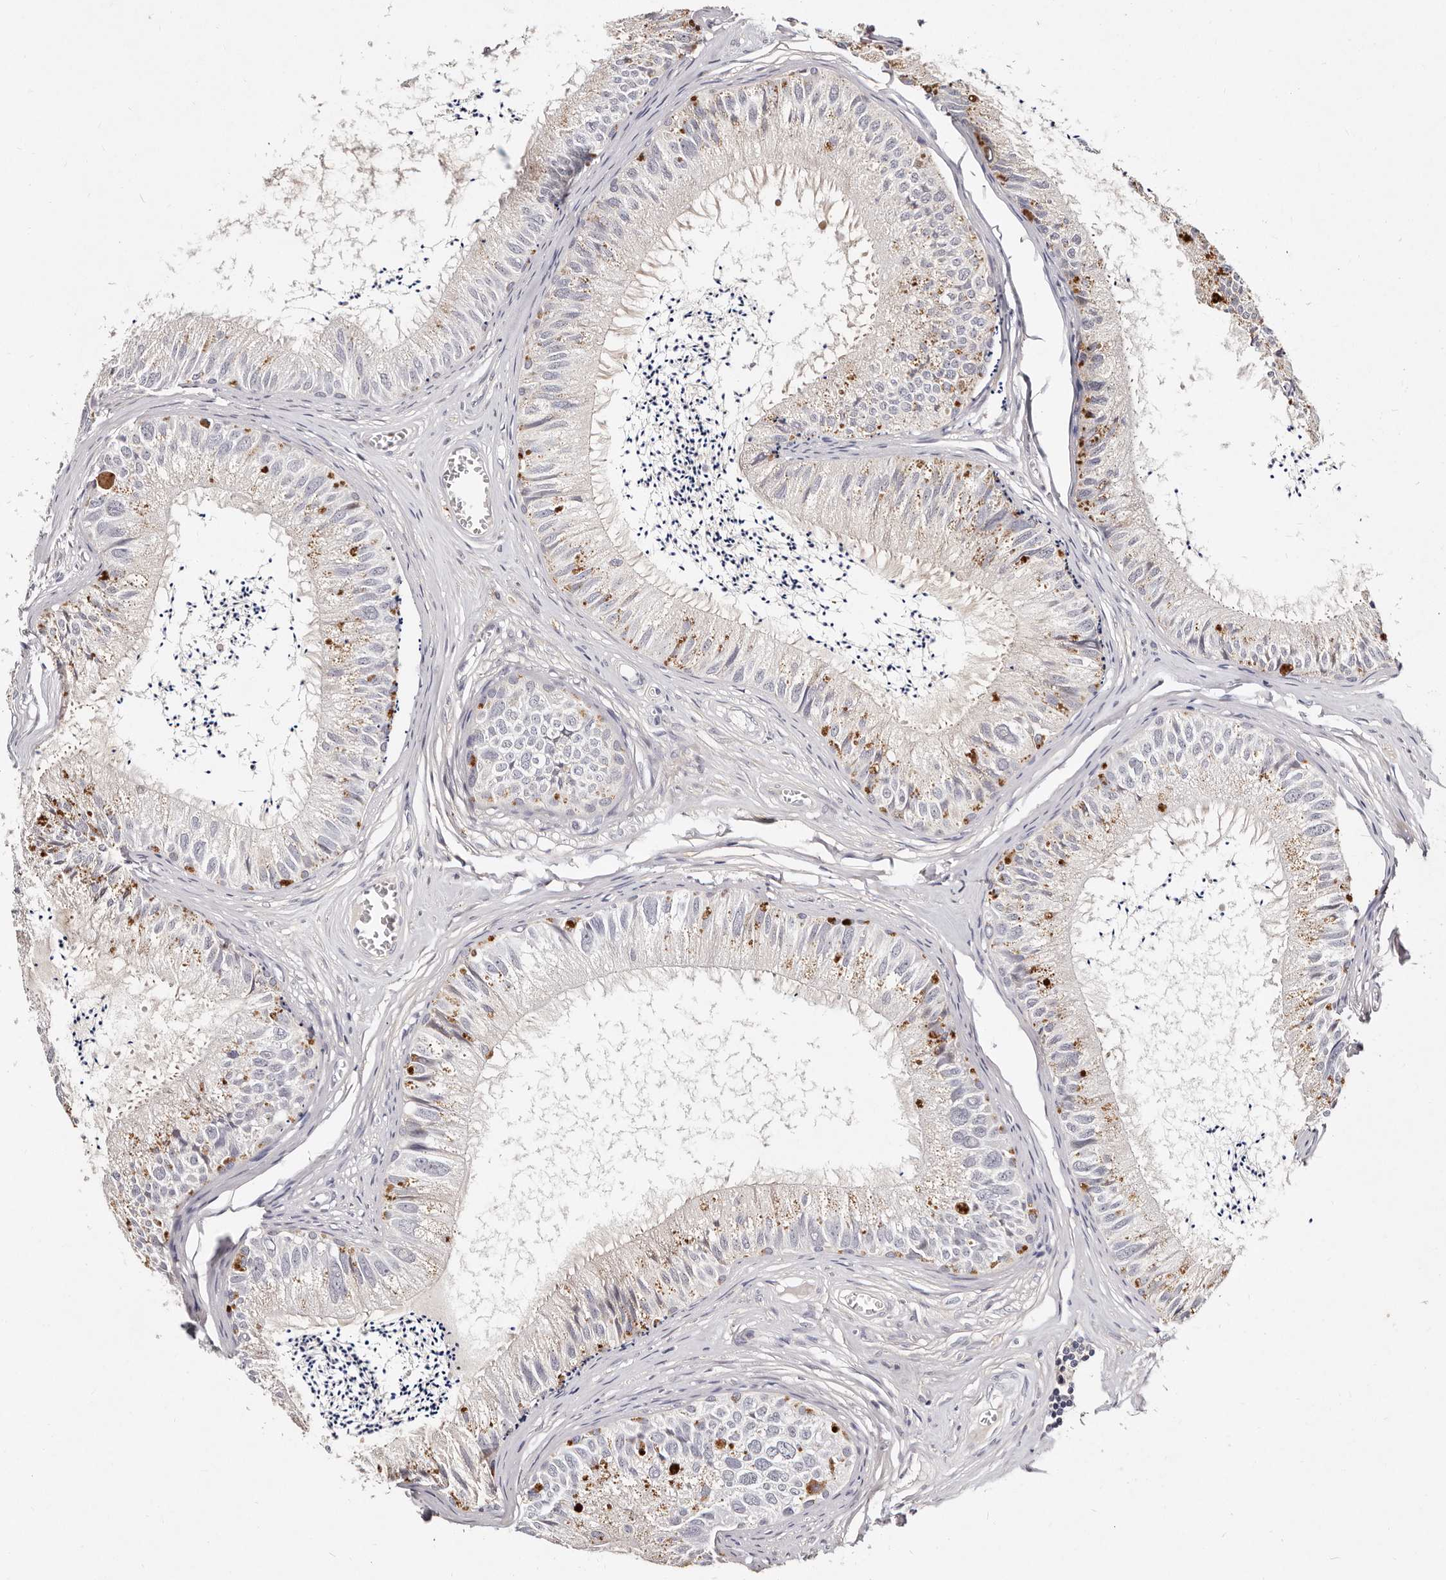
{"staining": {"intensity": "weak", "quantity": "<25%", "location": "cytoplasmic/membranous"}, "tissue": "epididymis", "cell_type": "Glandular cells", "image_type": "normal", "snomed": [{"axis": "morphology", "description": "Normal tissue, NOS"}, {"axis": "topography", "description": "Epididymis"}], "caption": "Glandular cells are negative for protein expression in normal human epididymis. (Brightfield microscopy of DAB (3,3'-diaminobenzidine) immunohistochemistry (IHC) at high magnification).", "gene": "MRPS33", "patient": {"sex": "male", "age": 79}}